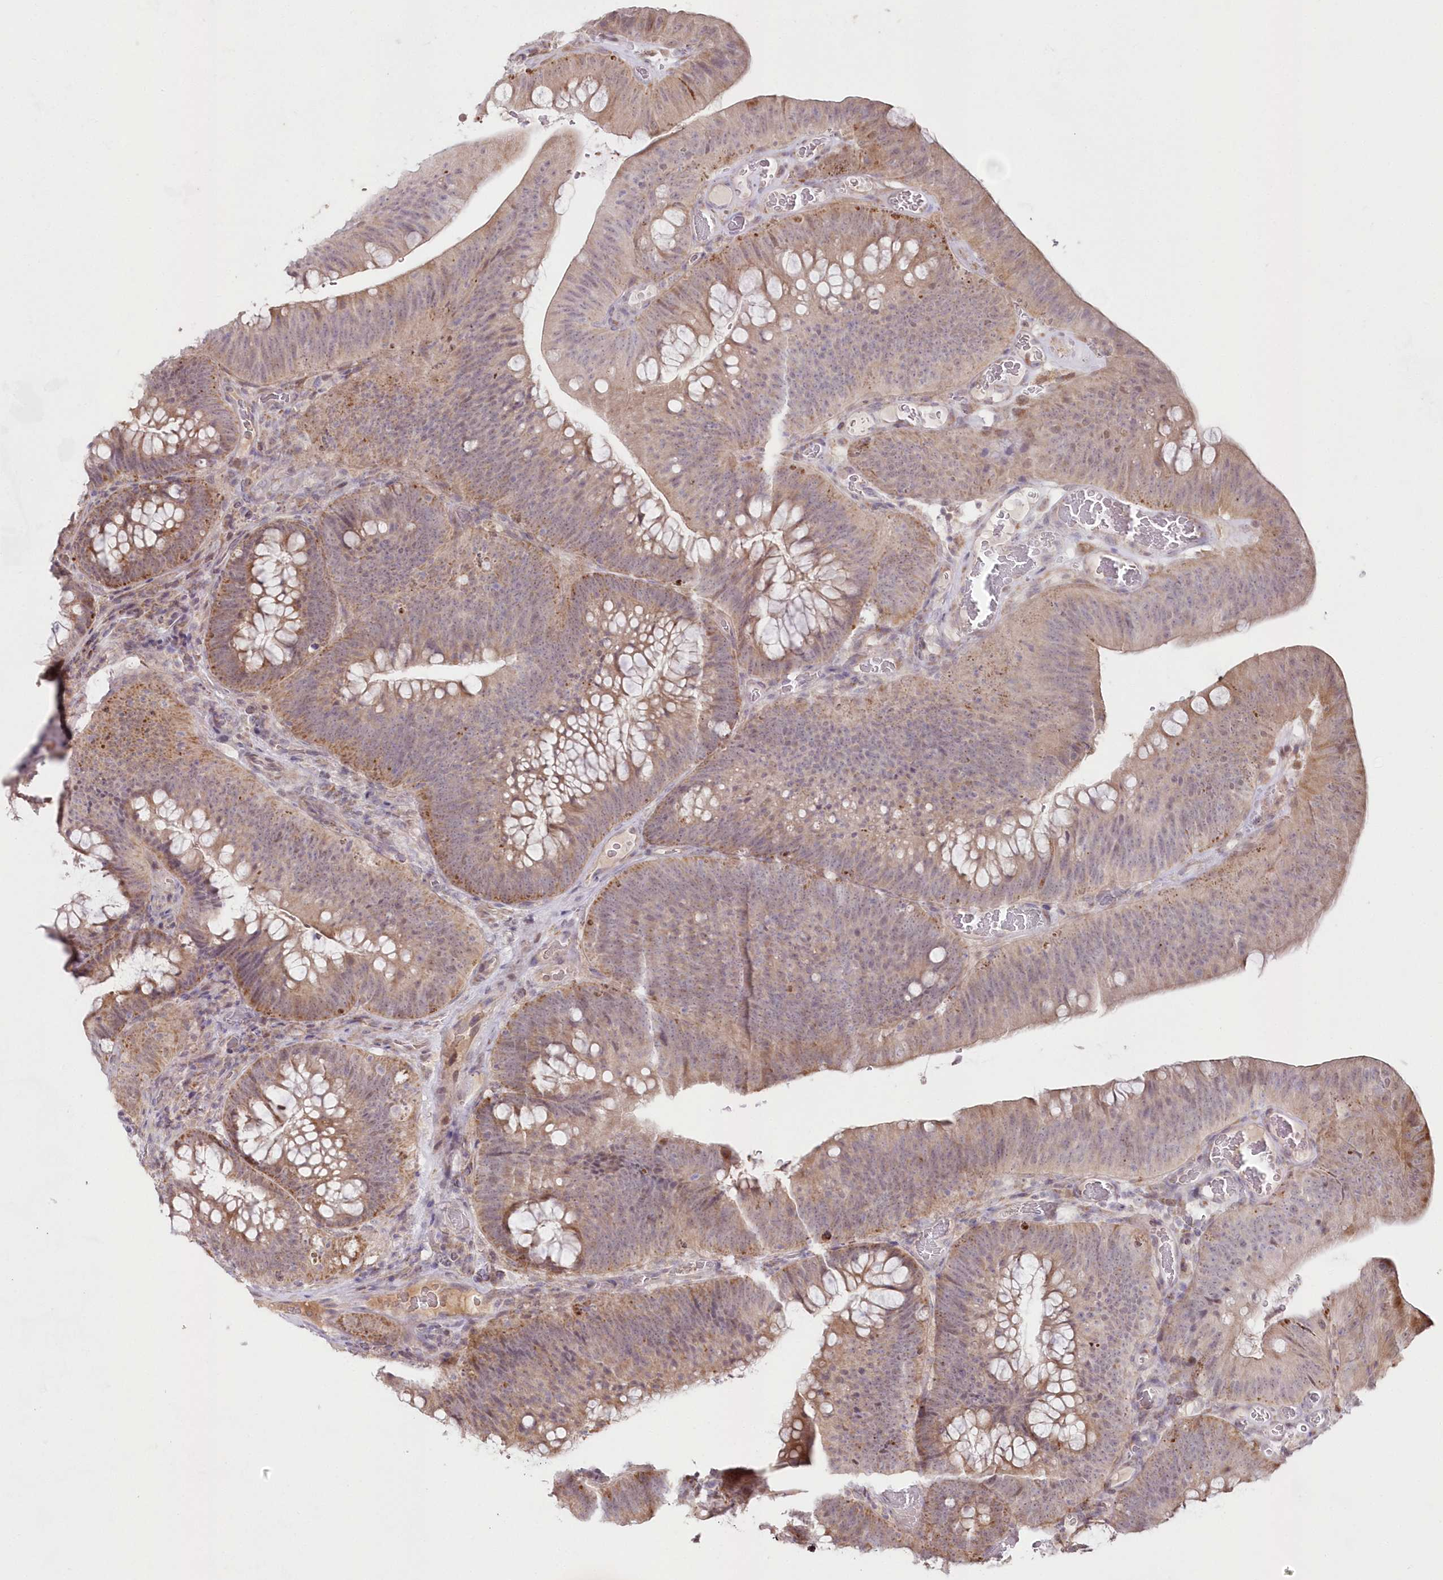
{"staining": {"intensity": "moderate", "quantity": "<25%", "location": "cytoplasmic/membranous"}, "tissue": "colorectal cancer", "cell_type": "Tumor cells", "image_type": "cancer", "snomed": [{"axis": "morphology", "description": "Normal tissue, NOS"}, {"axis": "topography", "description": "Colon"}], "caption": "The immunohistochemical stain labels moderate cytoplasmic/membranous staining in tumor cells of colorectal cancer tissue.", "gene": "IMPA1", "patient": {"sex": "female", "age": 82}}